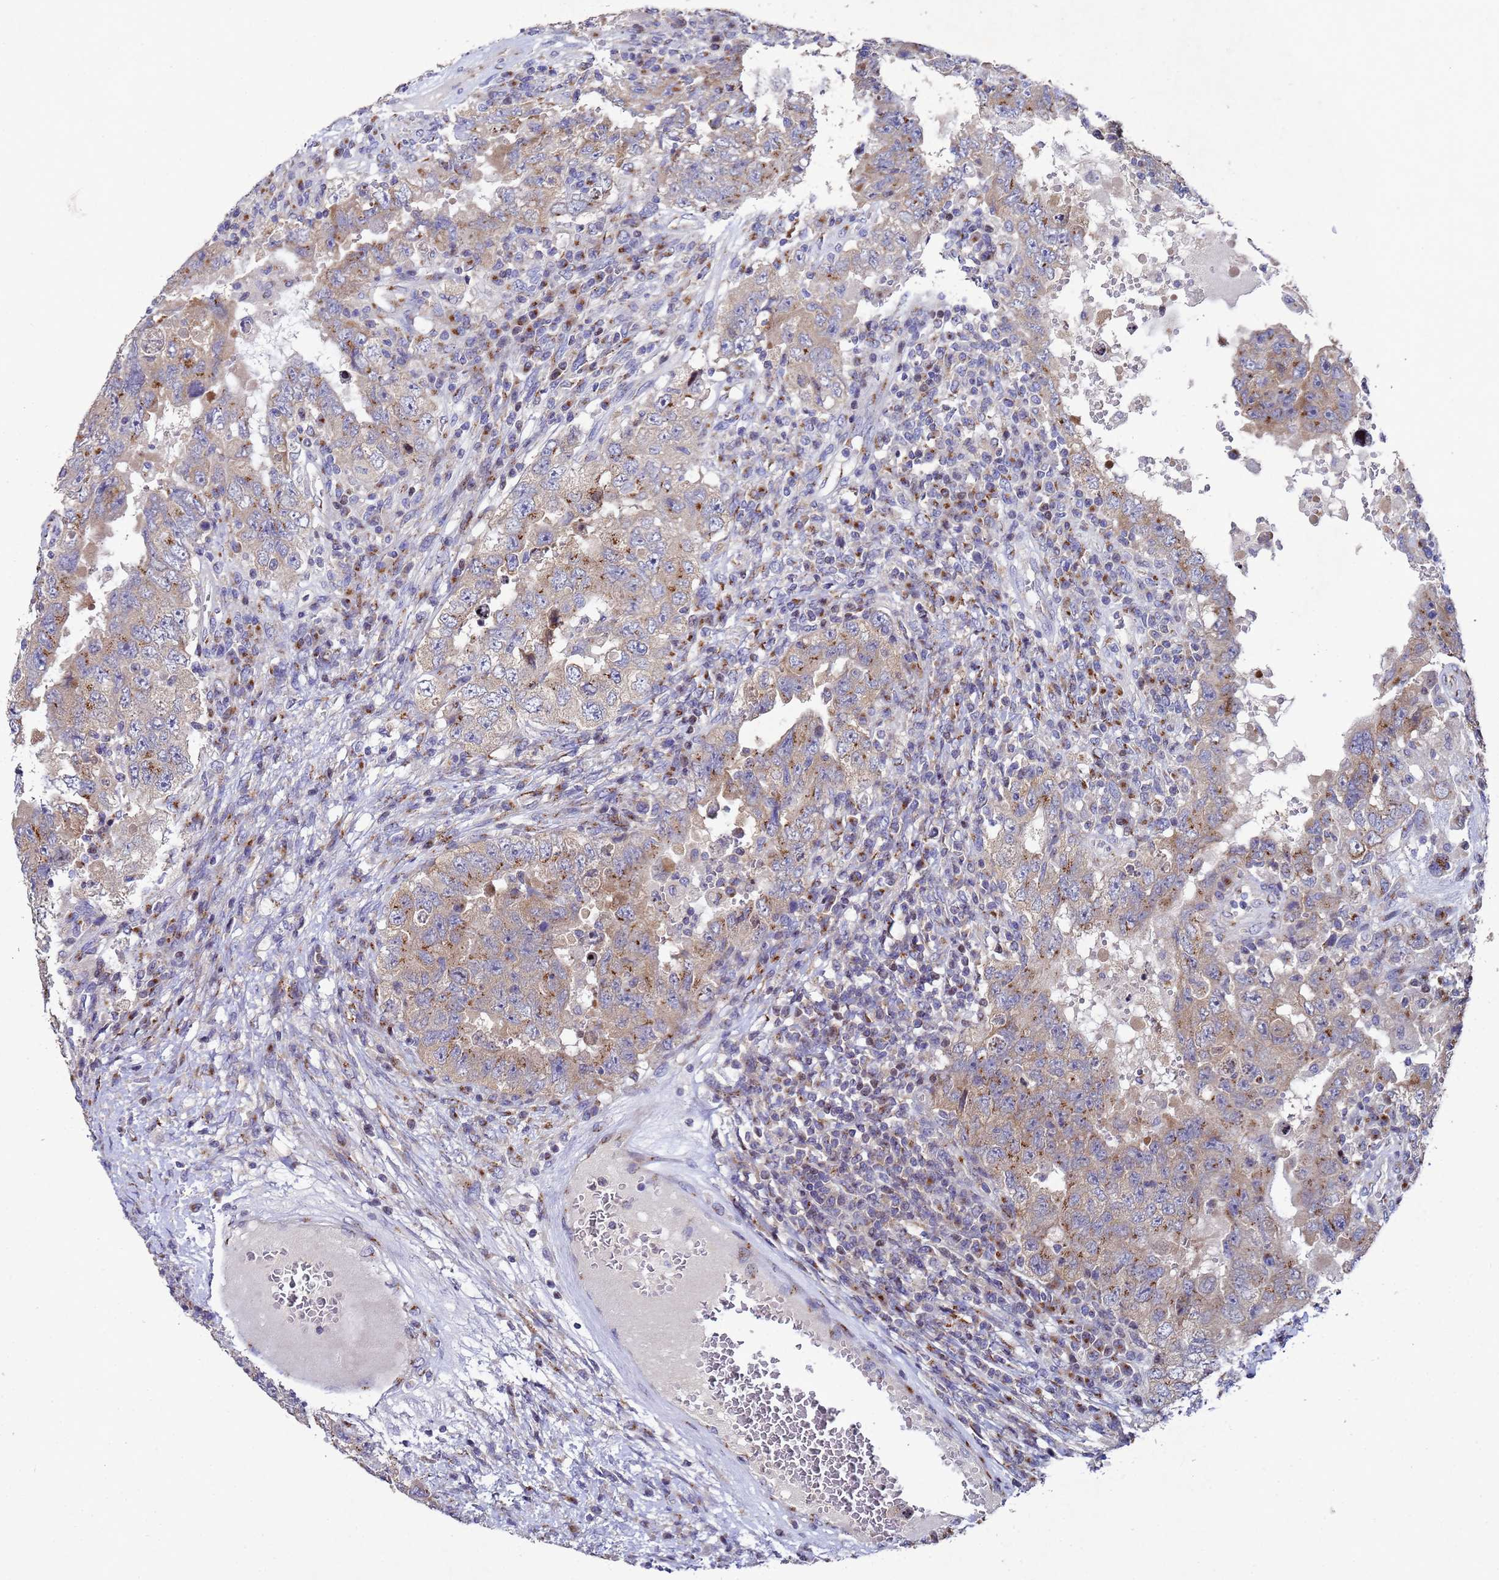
{"staining": {"intensity": "moderate", "quantity": "<25%", "location": "cytoplasmic/membranous"}, "tissue": "testis cancer", "cell_type": "Tumor cells", "image_type": "cancer", "snomed": [{"axis": "morphology", "description": "Carcinoma, Embryonal, NOS"}, {"axis": "topography", "description": "Testis"}], "caption": "There is low levels of moderate cytoplasmic/membranous staining in tumor cells of testis embryonal carcinoma, as demonstrated by immunohistochemical staining (brown color).", "gene": "NSUN6", "patient": {"sex": "male", "age": 26}}